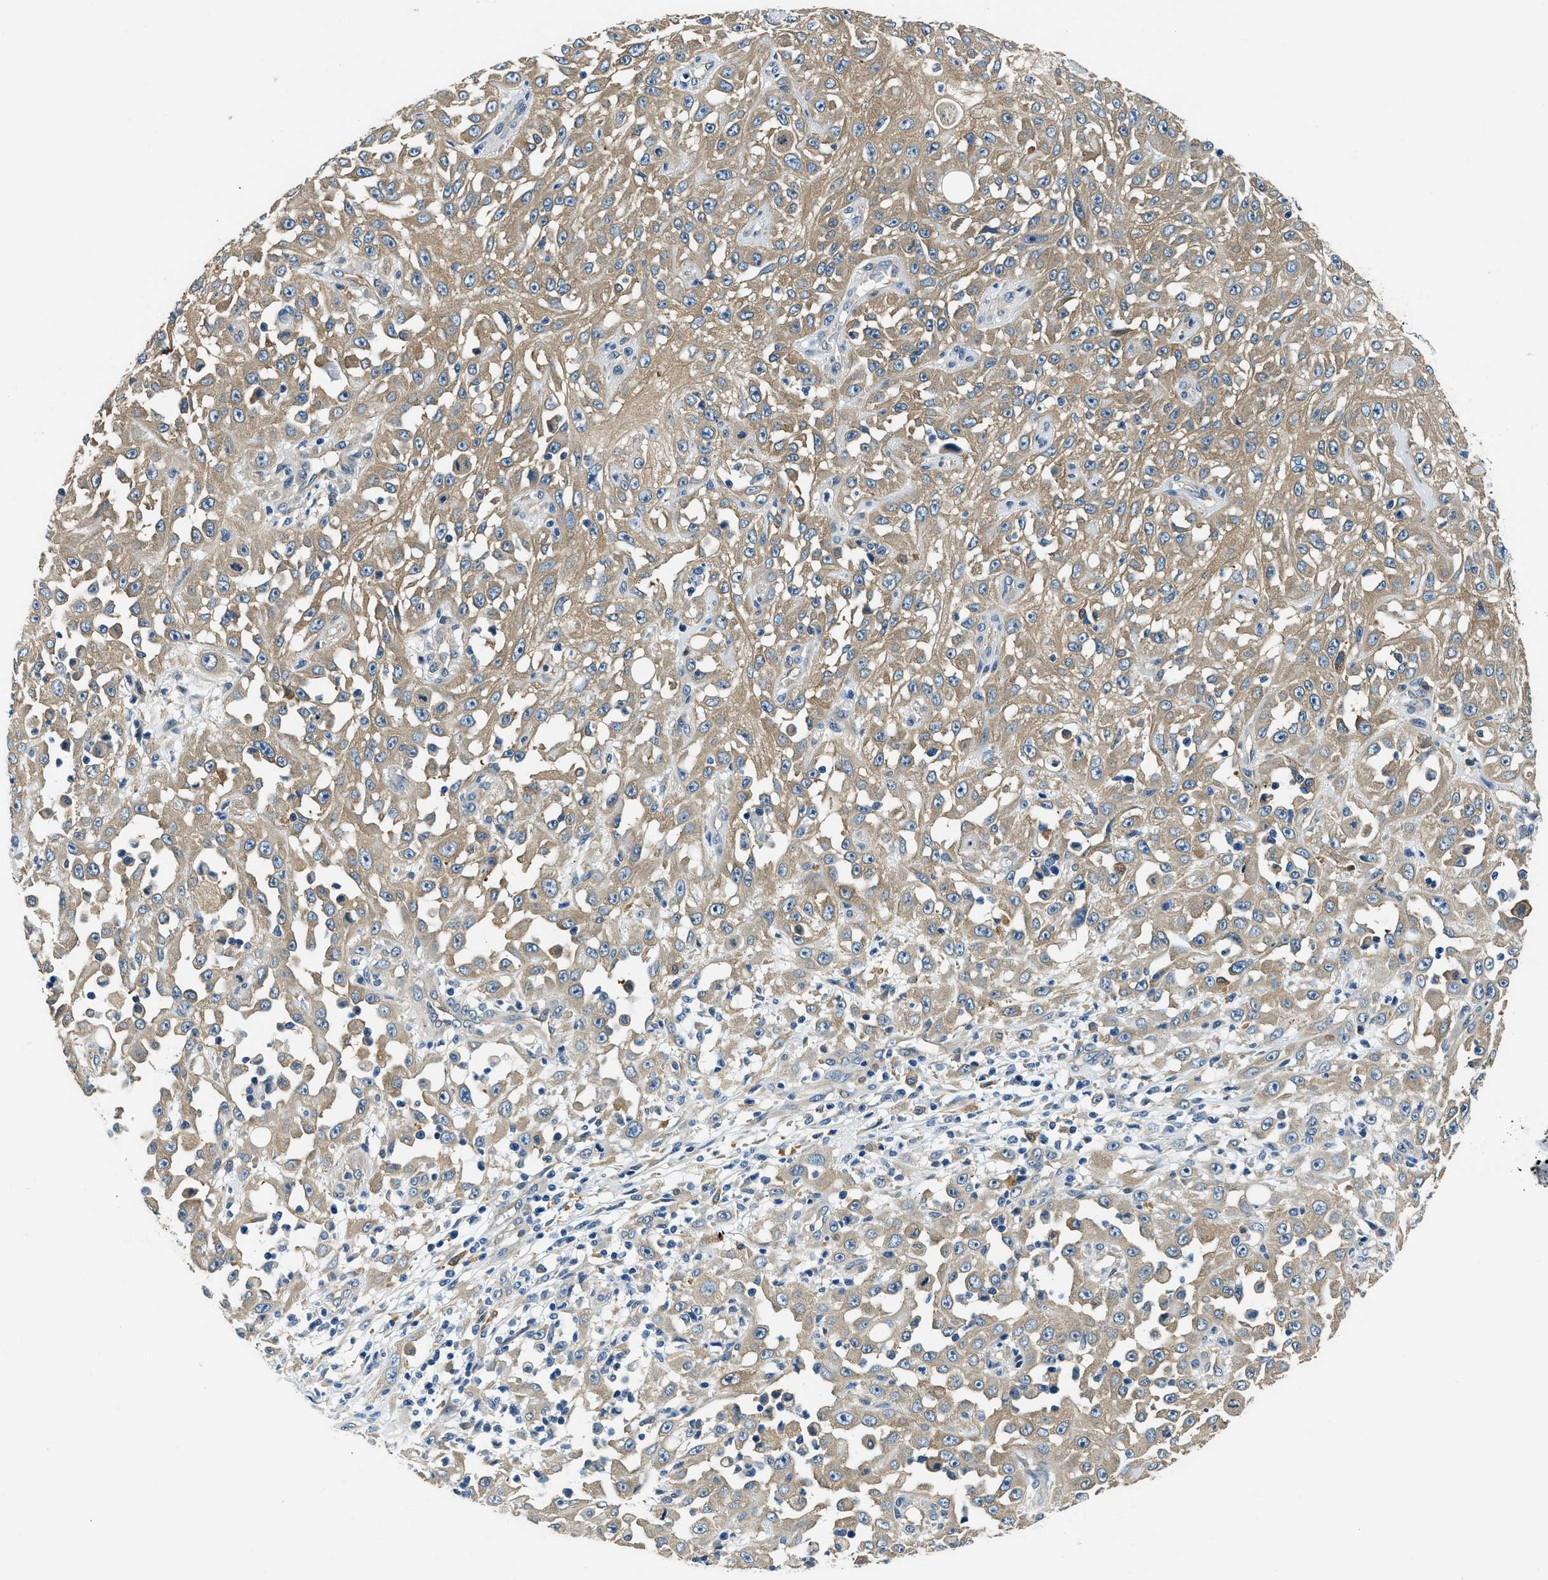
{"staining": {"intensity": "moderate", "quantity": ">75%", "location": "cytoplasmic/membranous"}, "tissue": "skin cancer", "cell_type": "Tumor cells", "image_type": "cancer", "snomed": [{"axis": "morphology", "description": "Squamous cell carcinoma, NOS"}, {"axis": "morphology", "description": "Squamous cell carcinoma, metastatic, NOS"}, {"axis": "topography", "description": "Skin"}, {"axis": "topography", "description": "Lymph node"}], "caption": "Protein staining displays moderate cytoplasmic/membranous staining in approximately >75% of tumor cells in skin cancer. The protein of interest is shown in brown color, while the nuclei are stained blue.", "gene": "TWF1", "patient": {"sex": "male", "age": 75}}